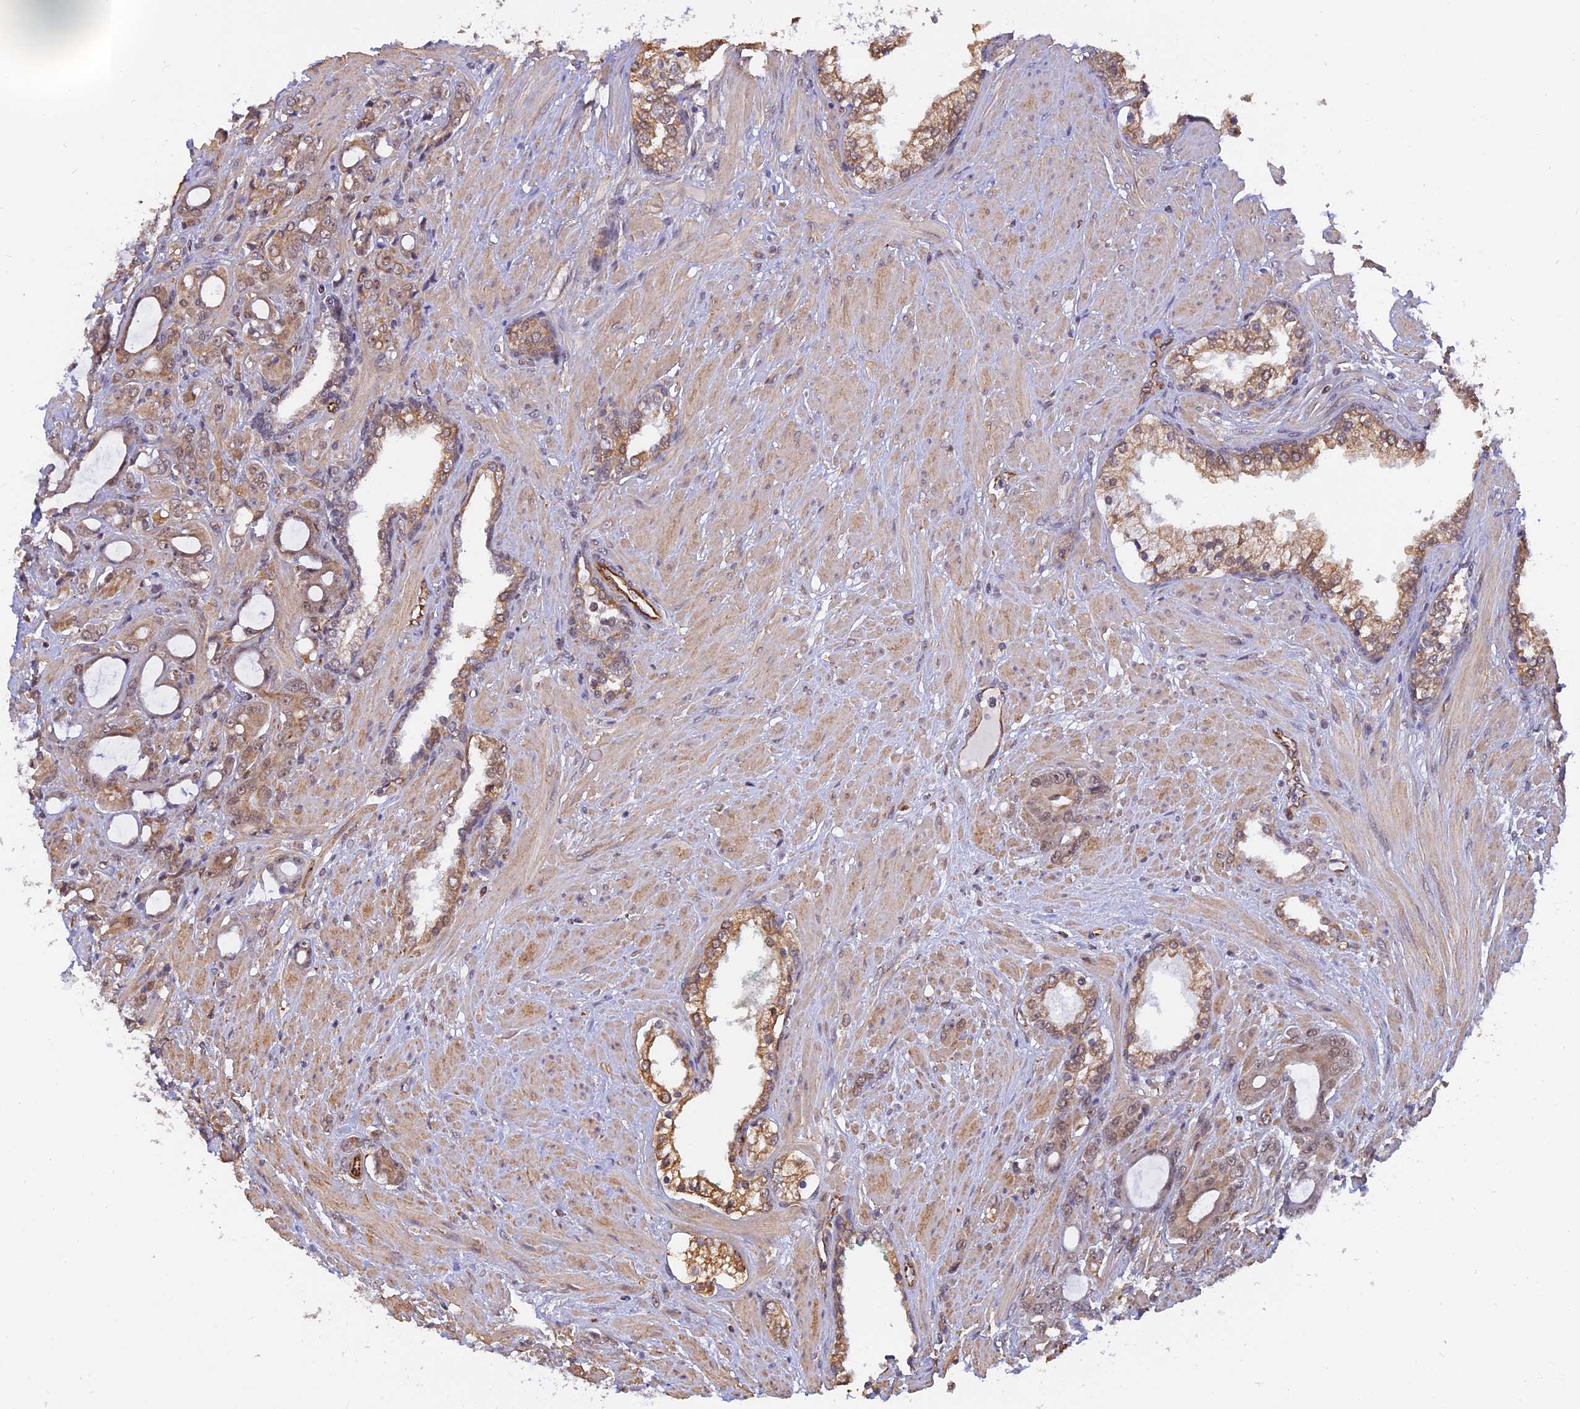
{"staining": {"intensity": "moderate", "quantity": ">75%", "location": "cytoplasmic/membranous,nuclear"}, "tissue": "prostate cancer", "cell_type": "Tumor cells", "image_type": "cancer", "snomed": [{"axis": "morphology", "description": "Adenocarcinoma, High grade"}, {"axis": "topography", "description": "Prostate"}], "caption": "Immunohistochemistry (IHC) (DAB (3,3'-diaminobenzidine)) staining of human prostate high-grade adenocarcinoma reveals moderate cytoplasmic/membranous and nuclear protein positivity in about >75% of tumor cells.", "gene": "PAGR1", "patient": {"sex": "male", "age": 72}}